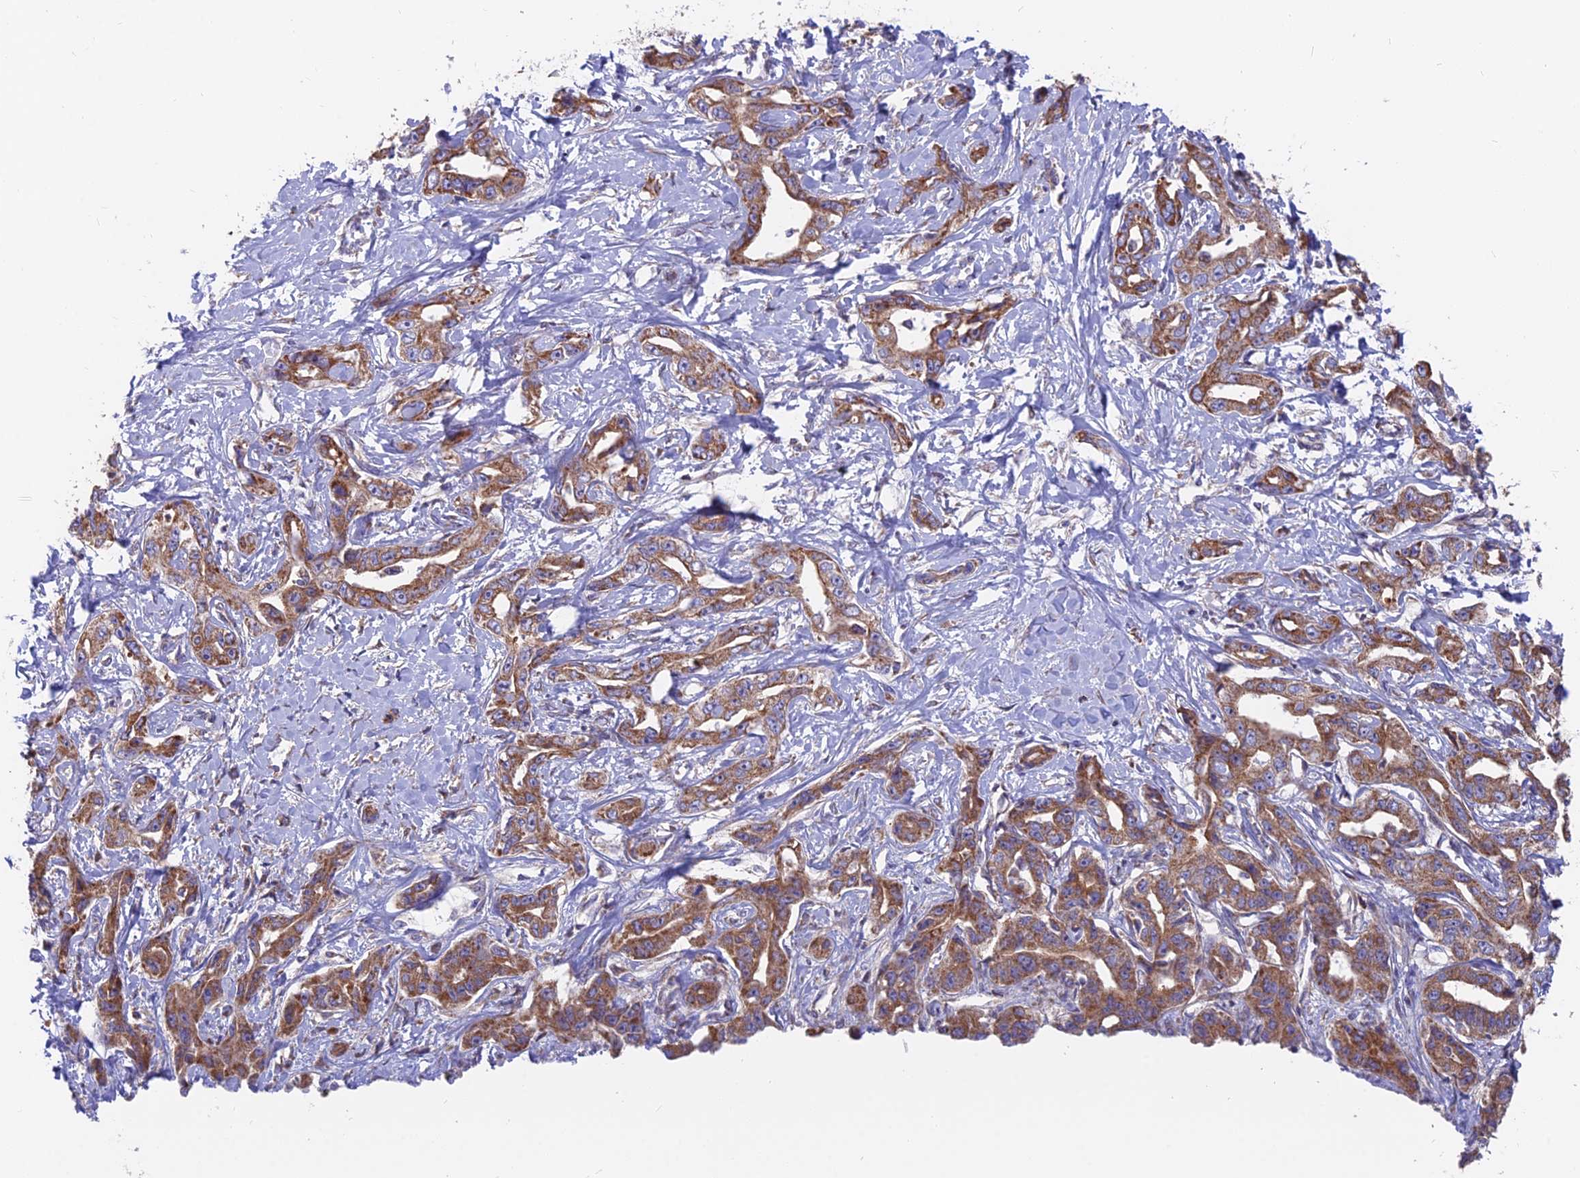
{"staining": {"intensity": "strong", "quantity": ">75%", "location": "cytoplasmic/membranous"}, "tissue": "liver cancer", "cell_type": "Tumor cells", "image_type": "cancer", "snomed": [{"axis": "morphology", "description": "Cholangiocarcinoma"}, {"axis": "topography", "description": "Liver"}], "caption": "Protein expression analysis of liver cholangiocarcinoma shows strong cytoplasmic/membranous staining in about >75% of tumor cells.", "gene": "TBC1D20", "patient": {"sex": "male", "age": 59}}